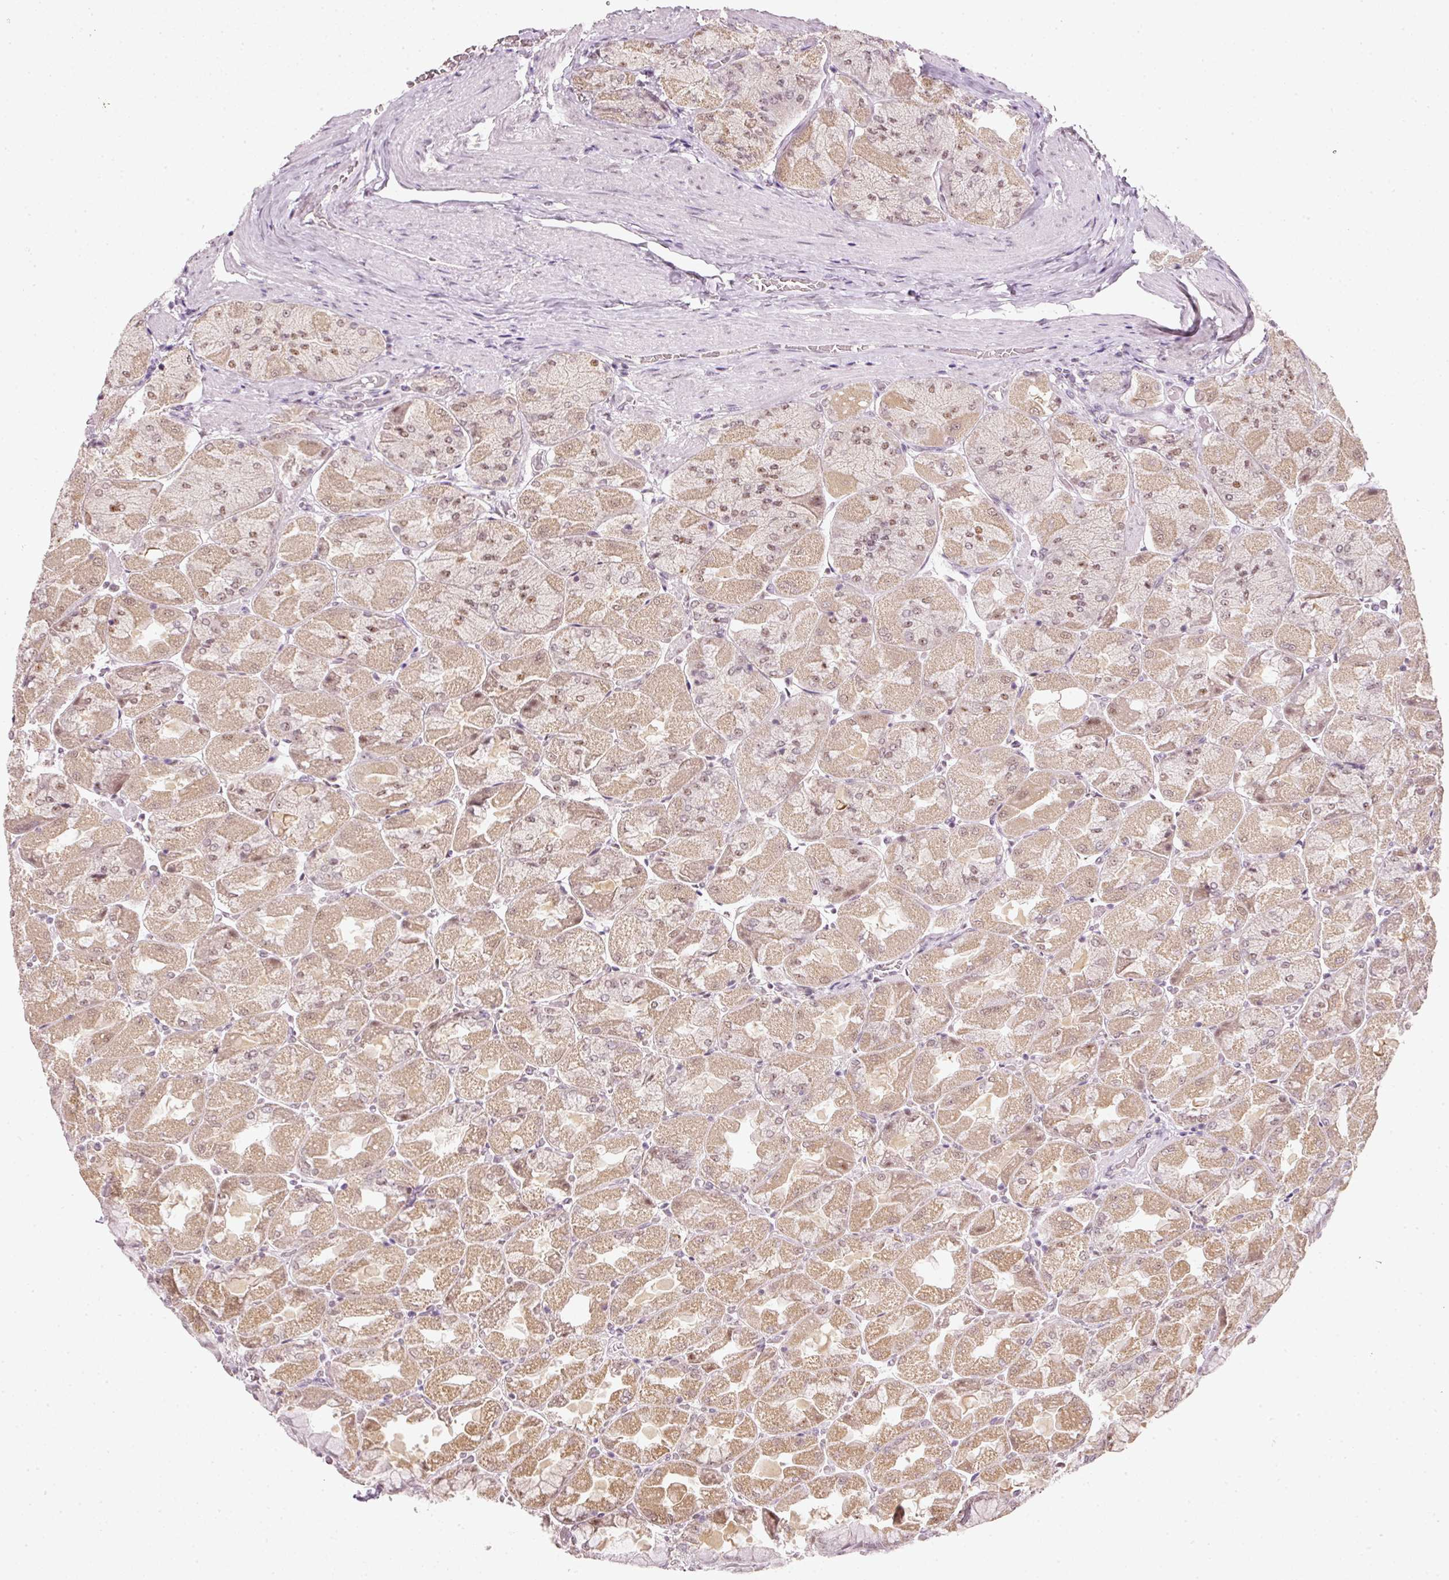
{"staining": {"intensity": "moderate", "quantity": "25%-75%", "location": "cytoplasmic/membranous,nuclear"}, "tissue": "stomach", "cell_type": "Glandular cells", "image_type": "normal", "snomed": [{"axis": "morphology", "description": "Normal tissue, NOS"}, {"axis": "topography", "description": "Stomach"}], "caption": "This is a micrograph of IHC staining of benign stomach, which shows moderate staining in the cytoplasmic/membranous,nuclear of glandular cells.", "gene": "FSTL3", "patient": {"sex": "female", "age": 61}}